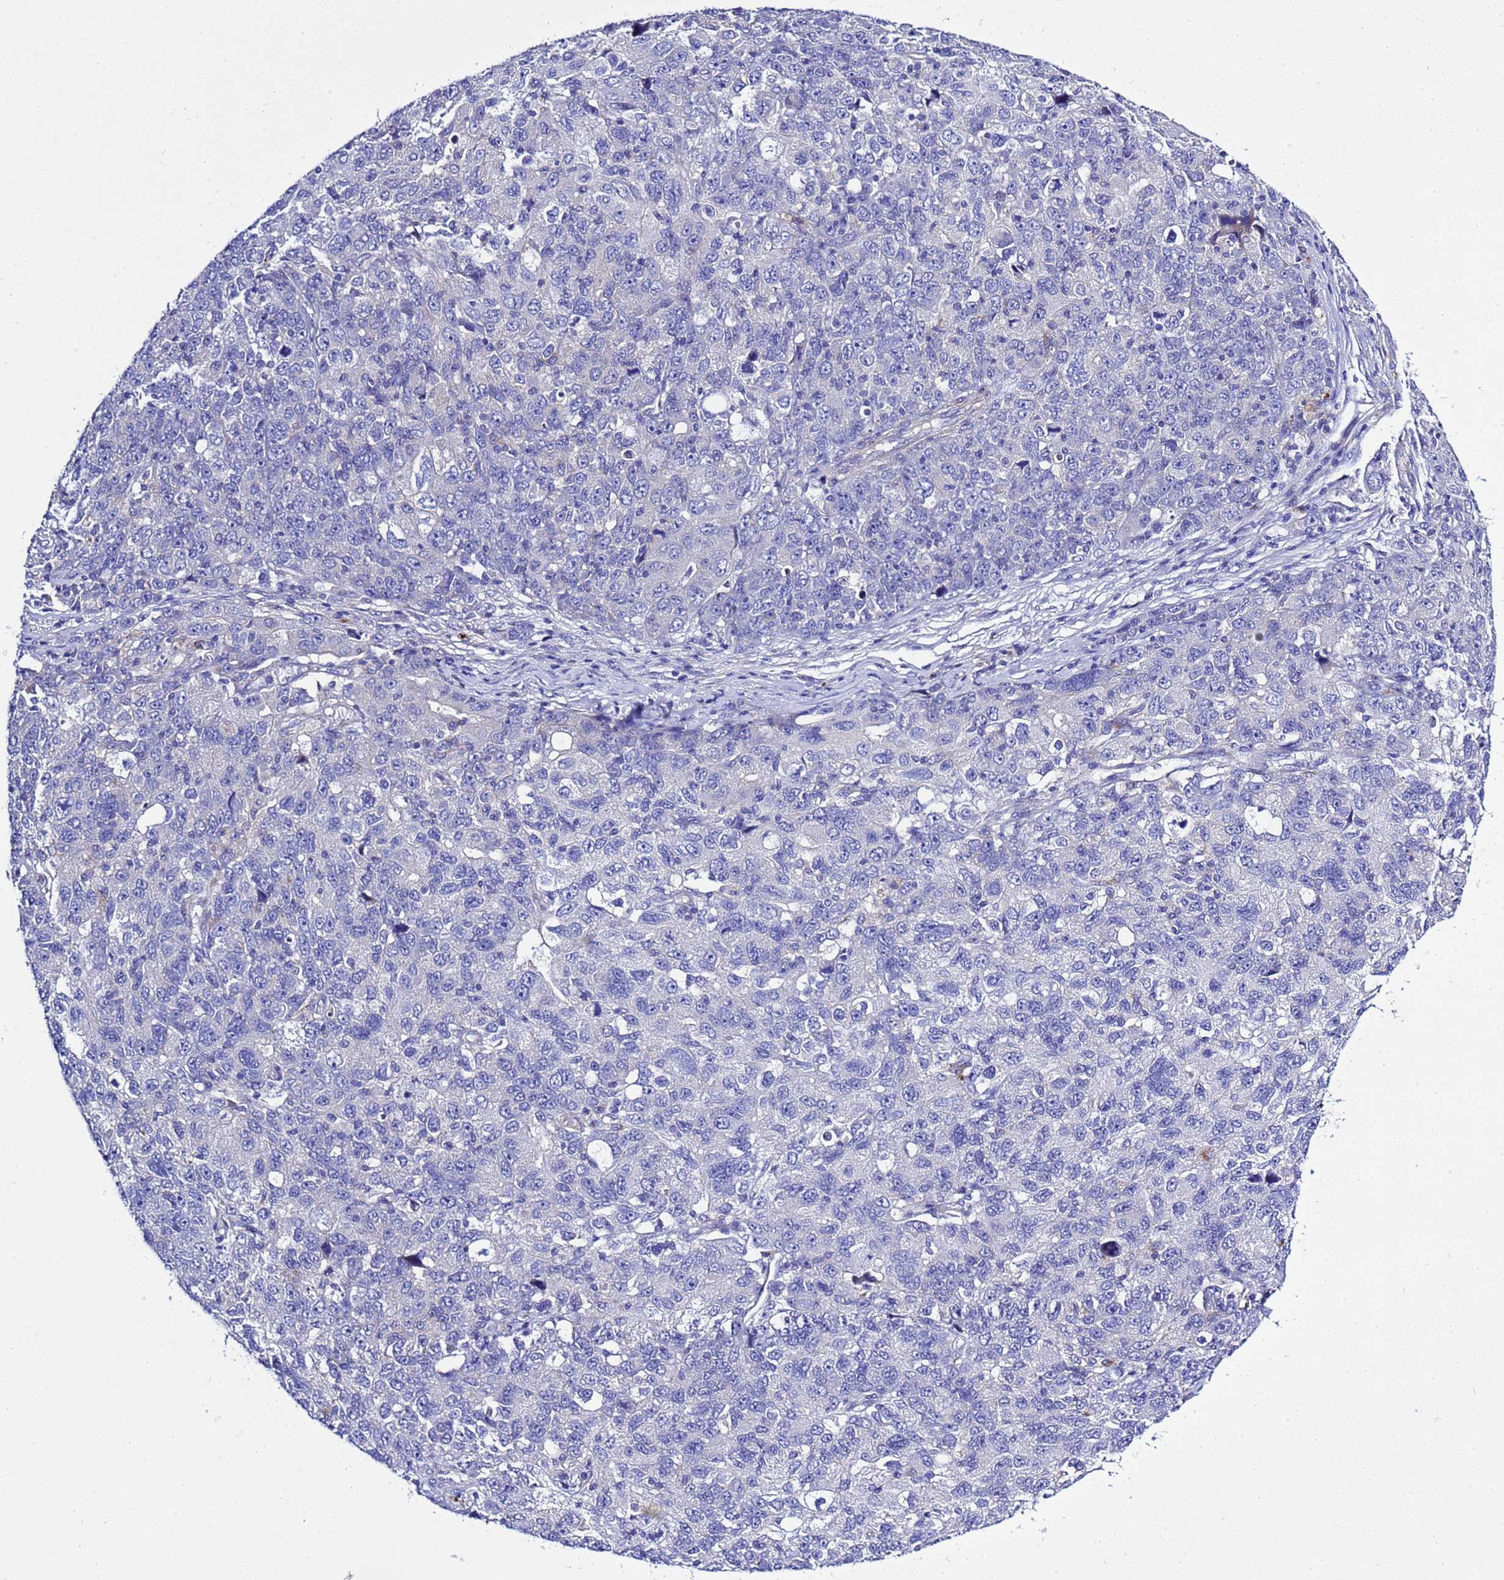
{"staining": {"intensity": "negative", "quantity": "none", "location": "none"}, "tissue": "ovarian cancer", "cell_type": "Tumor cells", "image_type": "cancer", "snomed": [{"axis": "morphology", "description": "Carcinoma, endometroid"}, {"axis": "topography", "description": "Ovary"}], "caption": "Ovarian cancer was stained to show a protein in brown. There is no significant positivity in tumor cells.", "gene": "KICS2", "patient": {"sex": "female", "age": 42}}